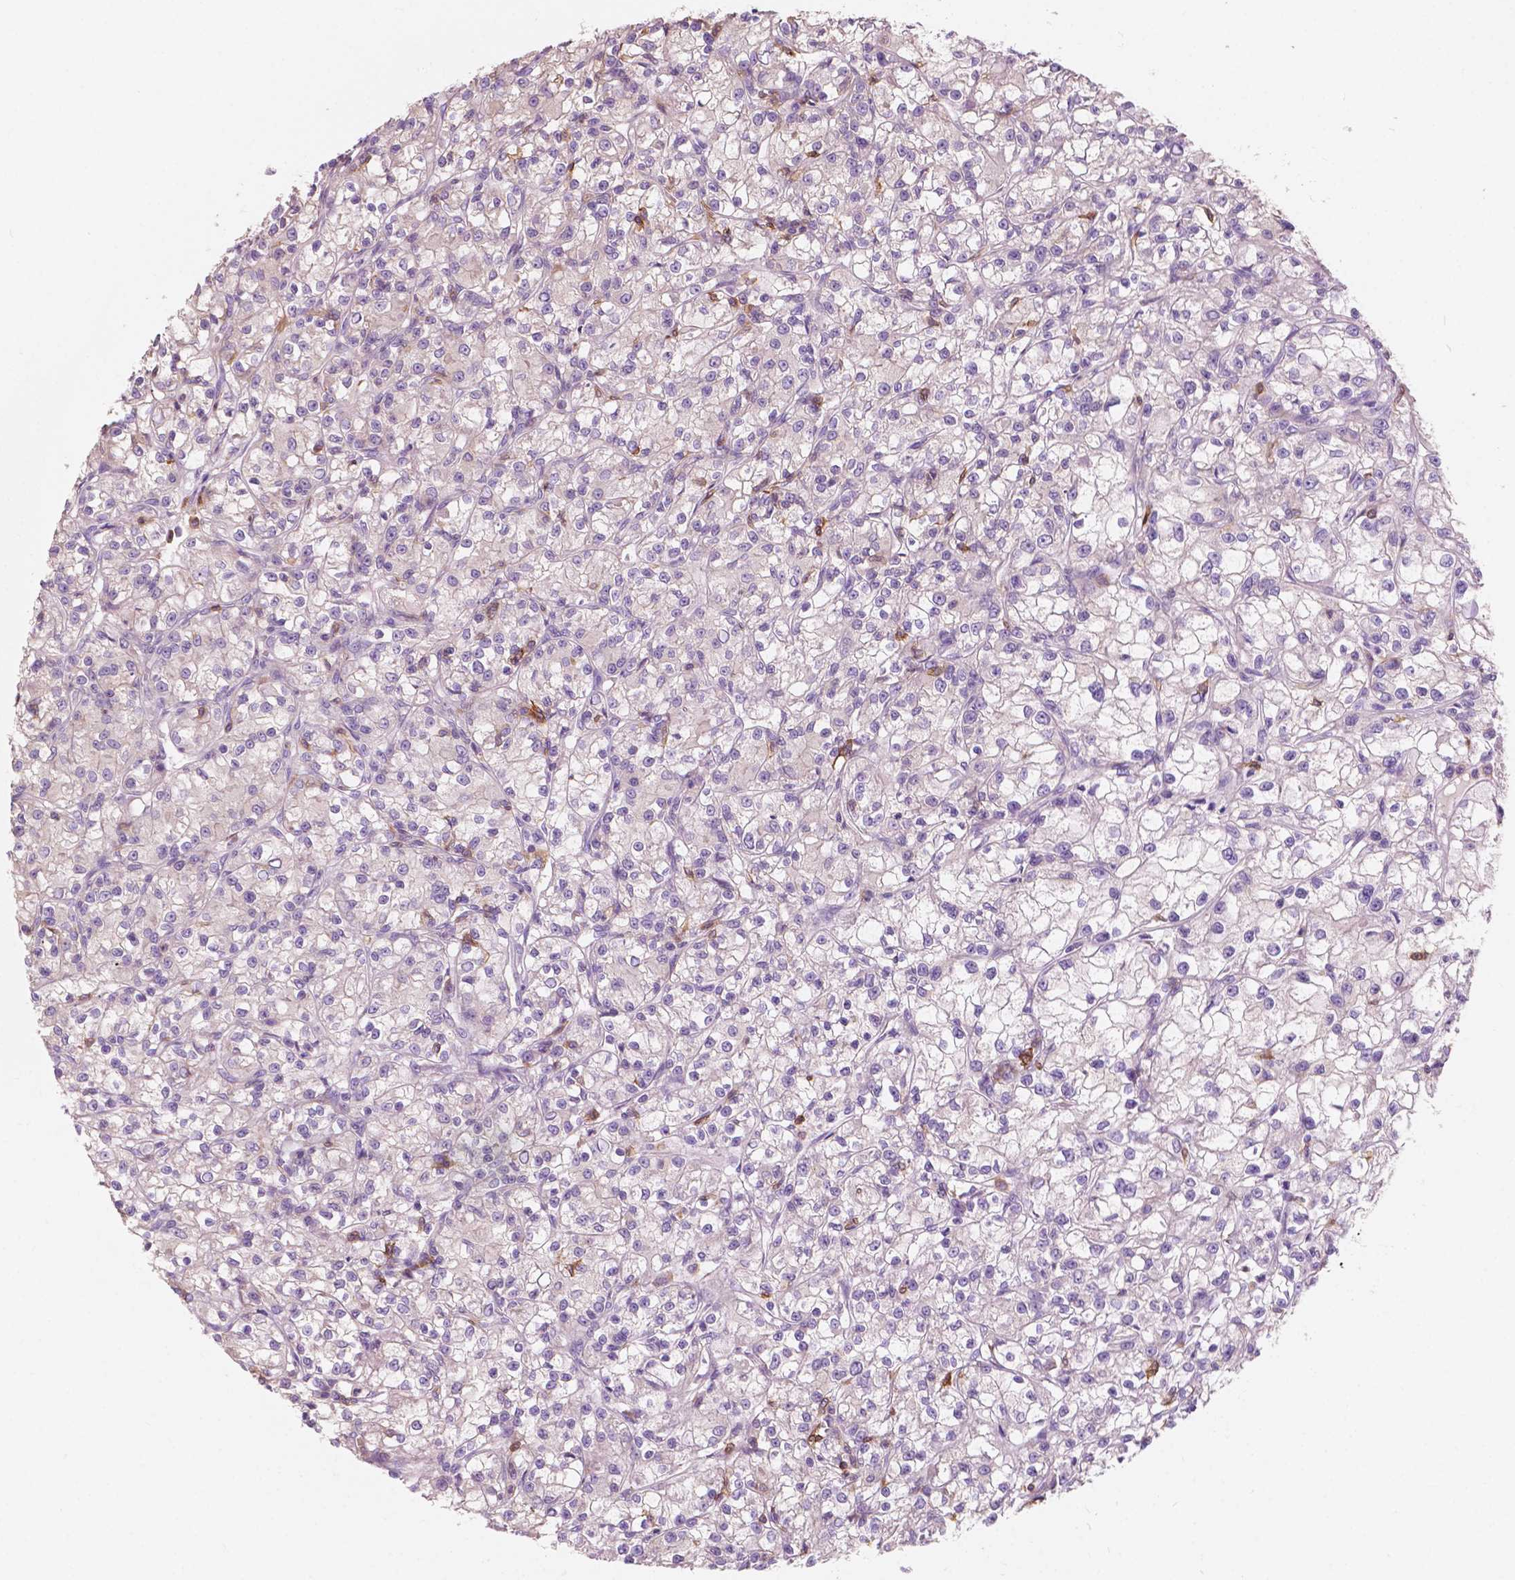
{"staining": {"intensity": "negative", "quantity": "none", "location": "none"}, "tissue": "renal cancer", "cell_type": "Tumor cells", "image_type": "cancer", "snomed": [{"axis": "morphology", "description": "Adenocarcinoma, NOS"}, {"axis": "topography", "description": "Kidney"}], "caption": "The photomicrograph demonstrates no significant expression in tumor cells of adenocarcinoma (renal).", "gene": "SEMA4A", "patient": {"sex": "female", "age": 59}}